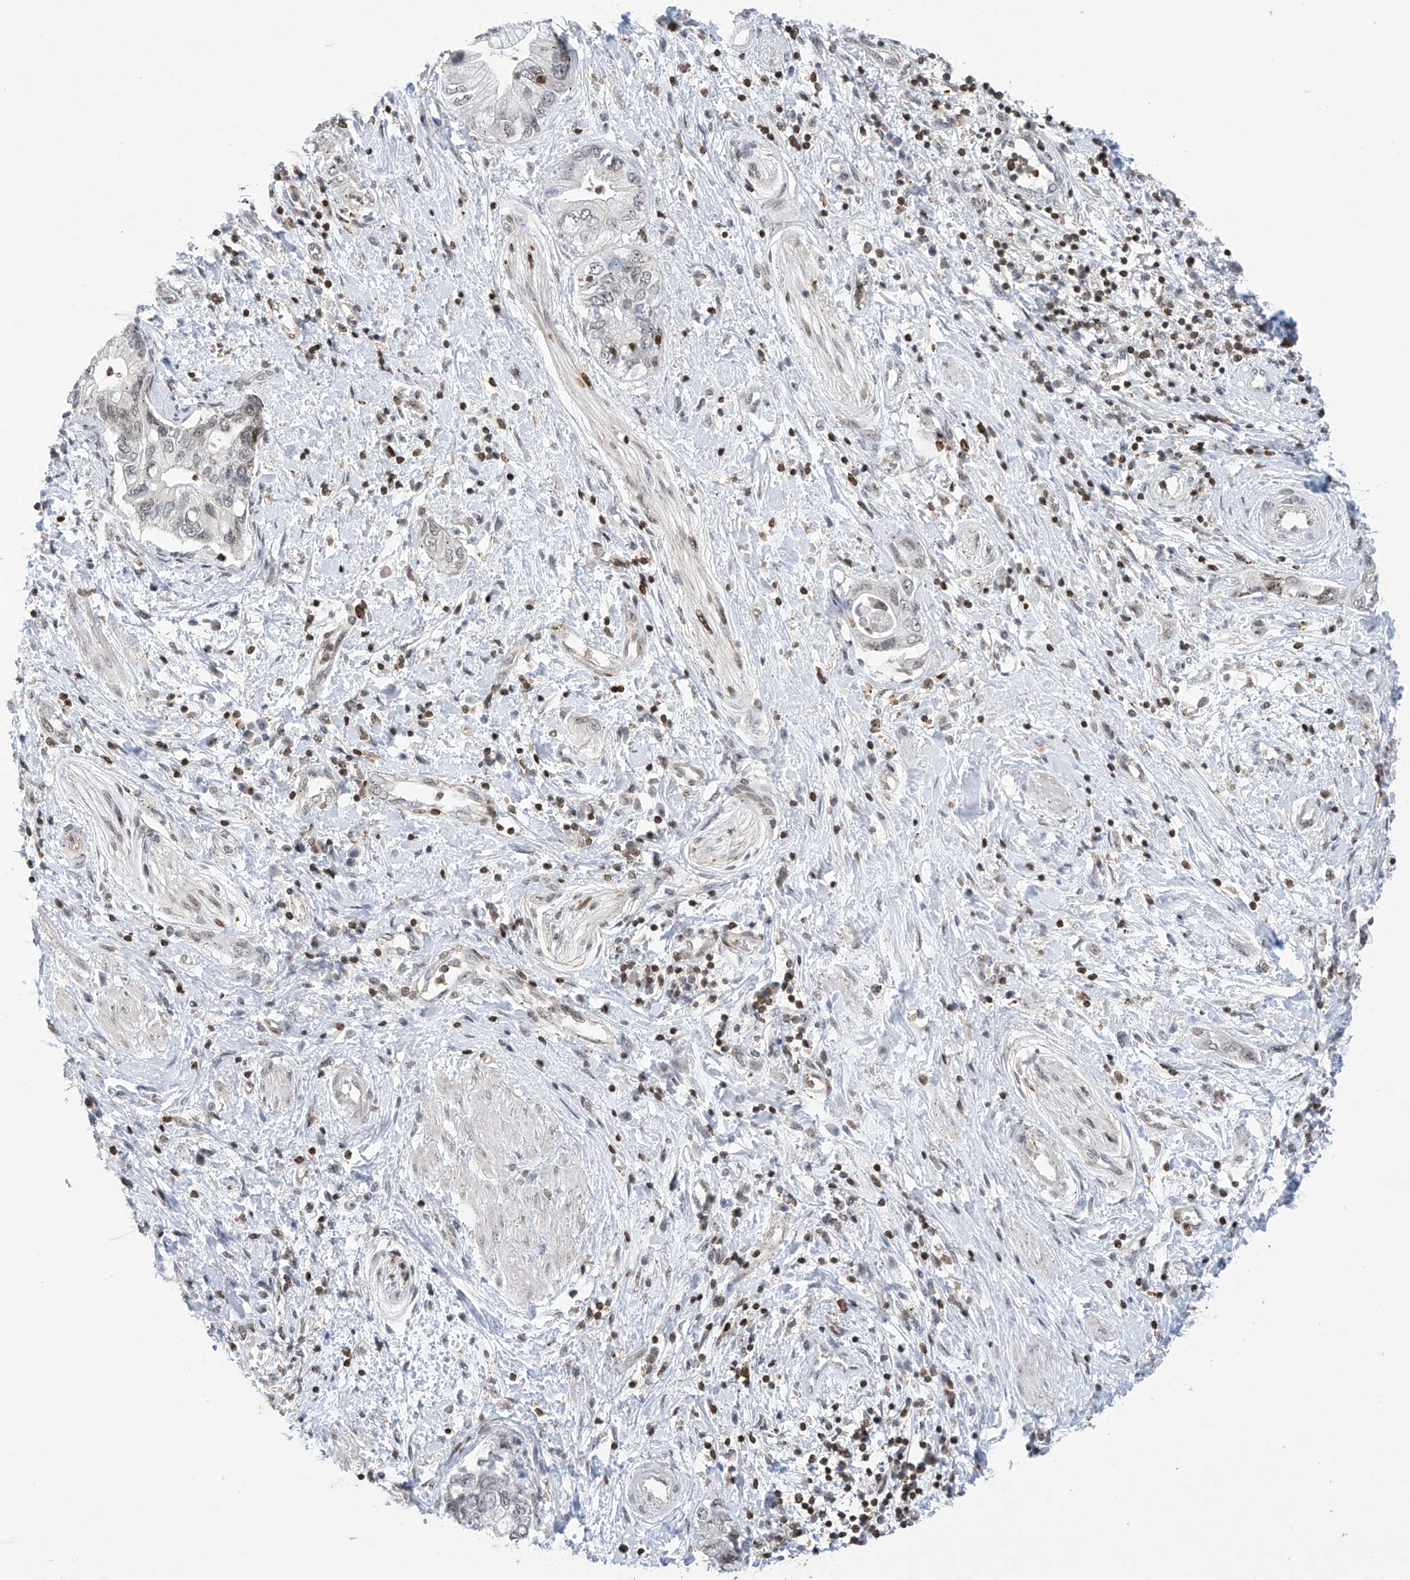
{"staining": {"intensity": "weak", "quantity": "<25%", "location": "nuclear"}, "tissue": "pancreatic cancer", "cell_type": "Tumor cells", "image_type": "cancer", "snomed": [{"axis": "morphology", "description": "Adenocarcinoma, NOS"}, {"axis": "topography", "description": "Pancreas"}], "caption": "Immunohistochemistry (IHC) photomicrograph of neoplastic tissue: pancreatic adenocarcinoma stained with DAB (3,3'-diaminobenzidine) exhibits no significant protein staining in tumor cells.", "gene": "MSL3", "patient": {"sex": "female", "age": 73}}